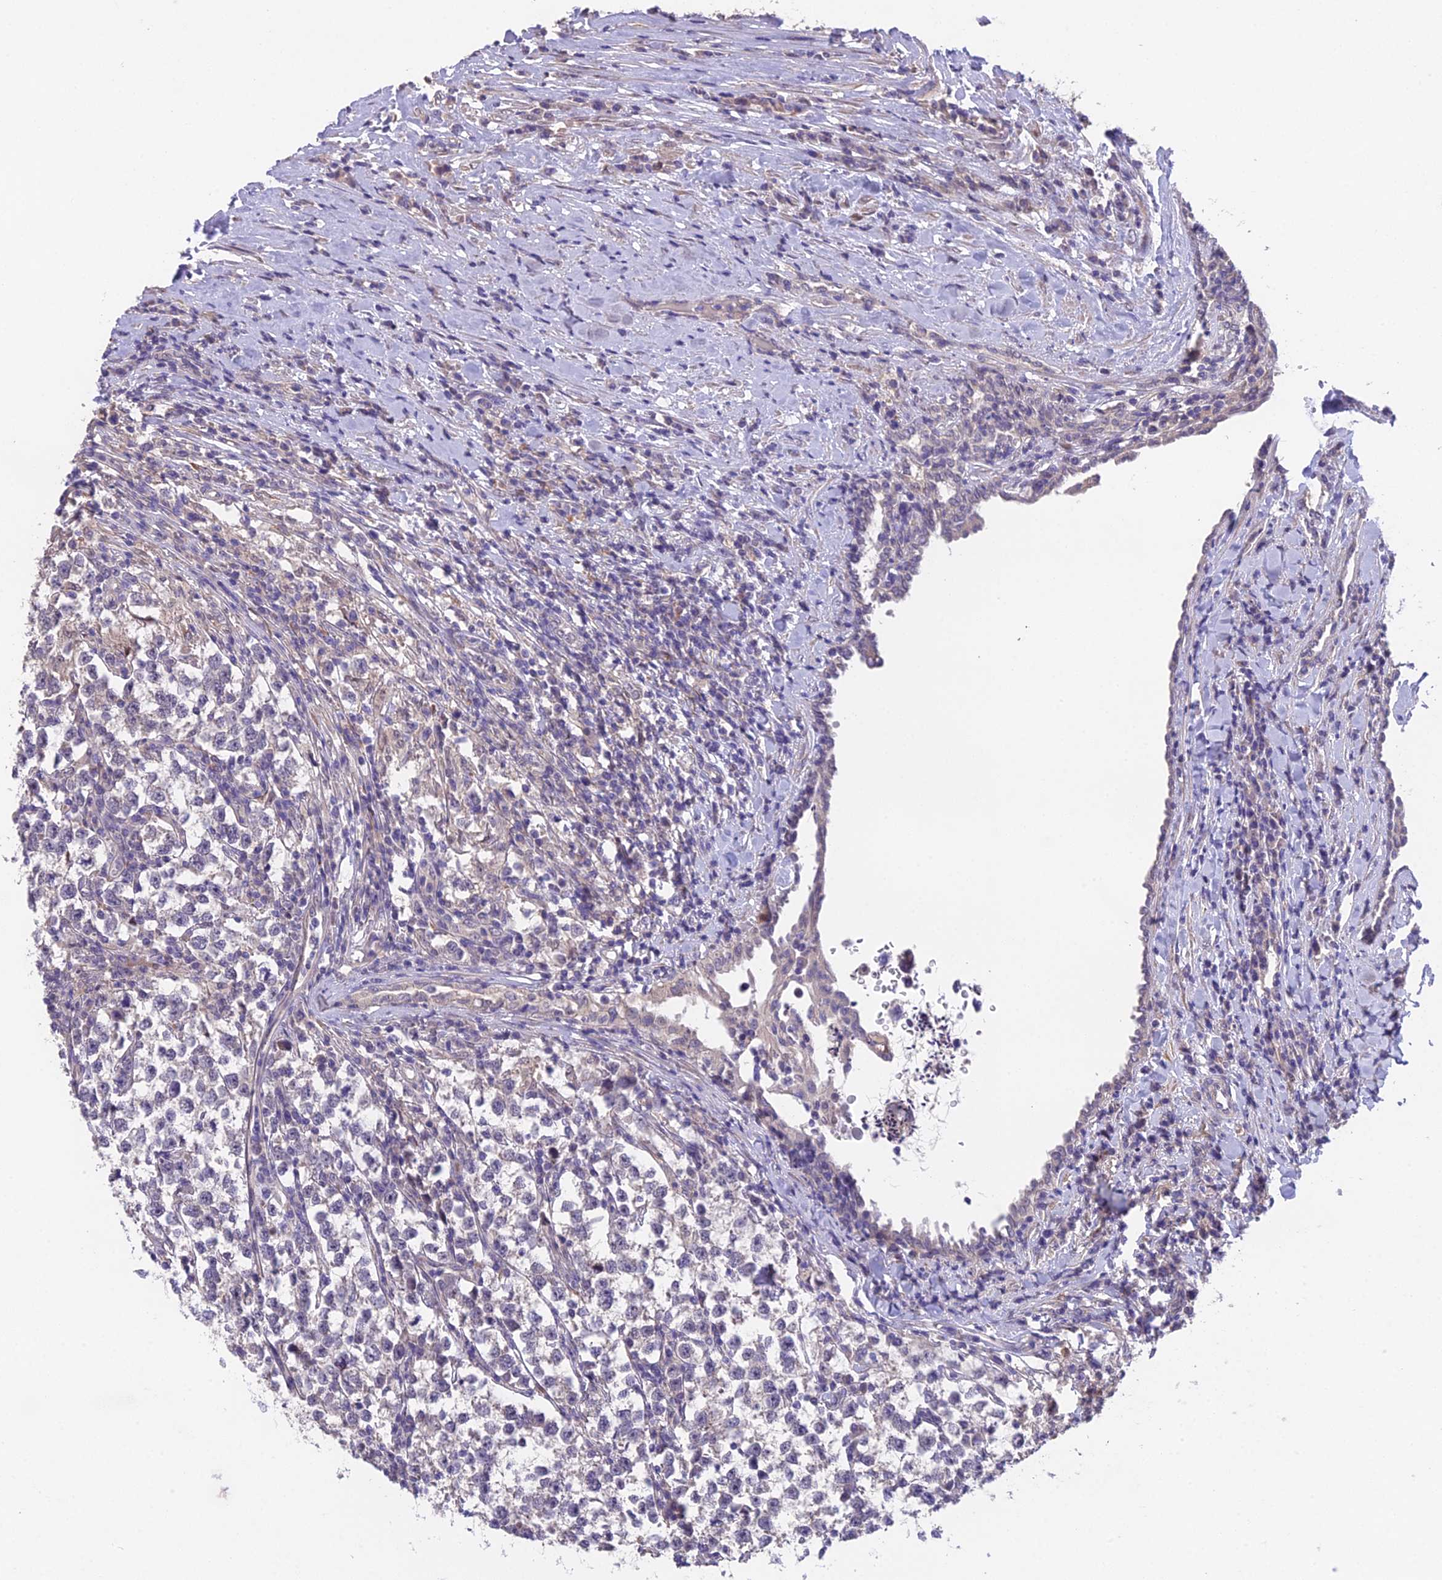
{"staining": {"intensity": "negative", "quantity": "none", "location": "none"}, "tissue": "testis cancer", "cell_type": "Tumor cells", "image_type": "cancer", "snomed": [{"axis": "morphology", "description": "Normal tissue, NOS"}, {"axis": "morphology", "description": "Seminoma, NOS"}, {"axis": "topography", "description": "Testis"}], "caption": "The photomicrograph demonstrates no staining of tumor cells in seminoma (testis). (Brightfield microscopy of DAB immunohistochemistry at high magnification).", "gene": "PUS10", "patient": {"sex": "male", "age": 43}}